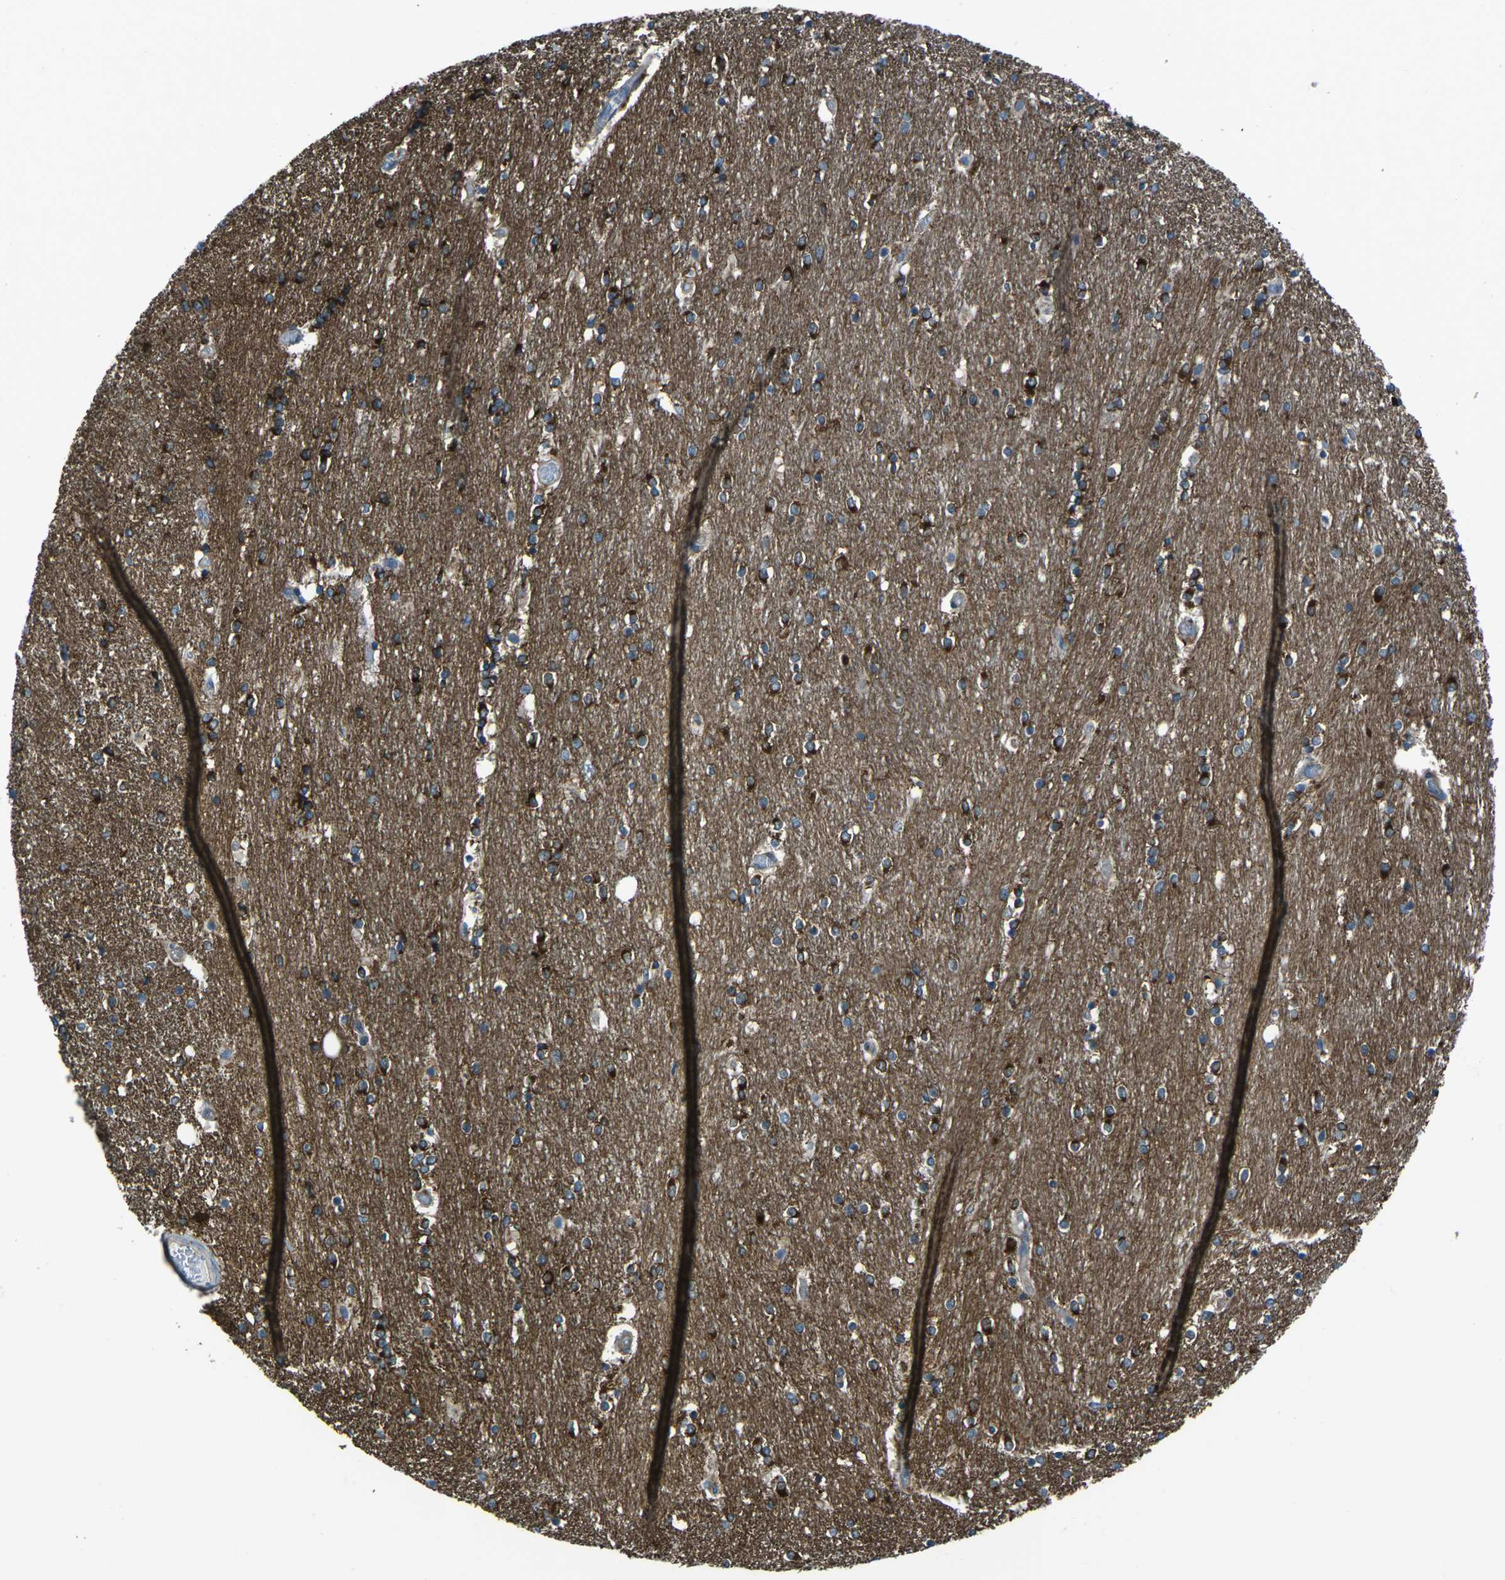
{"staining": {"intensity": "strong", "quantity": "25%-75%", "location": "cytoplasmic/membranous"}, "tissue": "caudate", "cell_type": "Glial cells", "image_type": "normal", "snomed": [{"axis": "morphology", "description": "Normal tissue, NOS"}, {"axis": "topography", "description": "Lateral ventricle wall"}], "caption": "The micrograph shows immunohistochemical staining of normal caudate. There is strong cytoplasmic/membranous expression is seen in approximately 25%-75% of glial cells. (DAB (3,3'-diaminobenzidine) IHC, brown staining for protein, blue staining for nuclei).", "gene": "CDK17", "patient": {"sex": "female", "age": 54}}